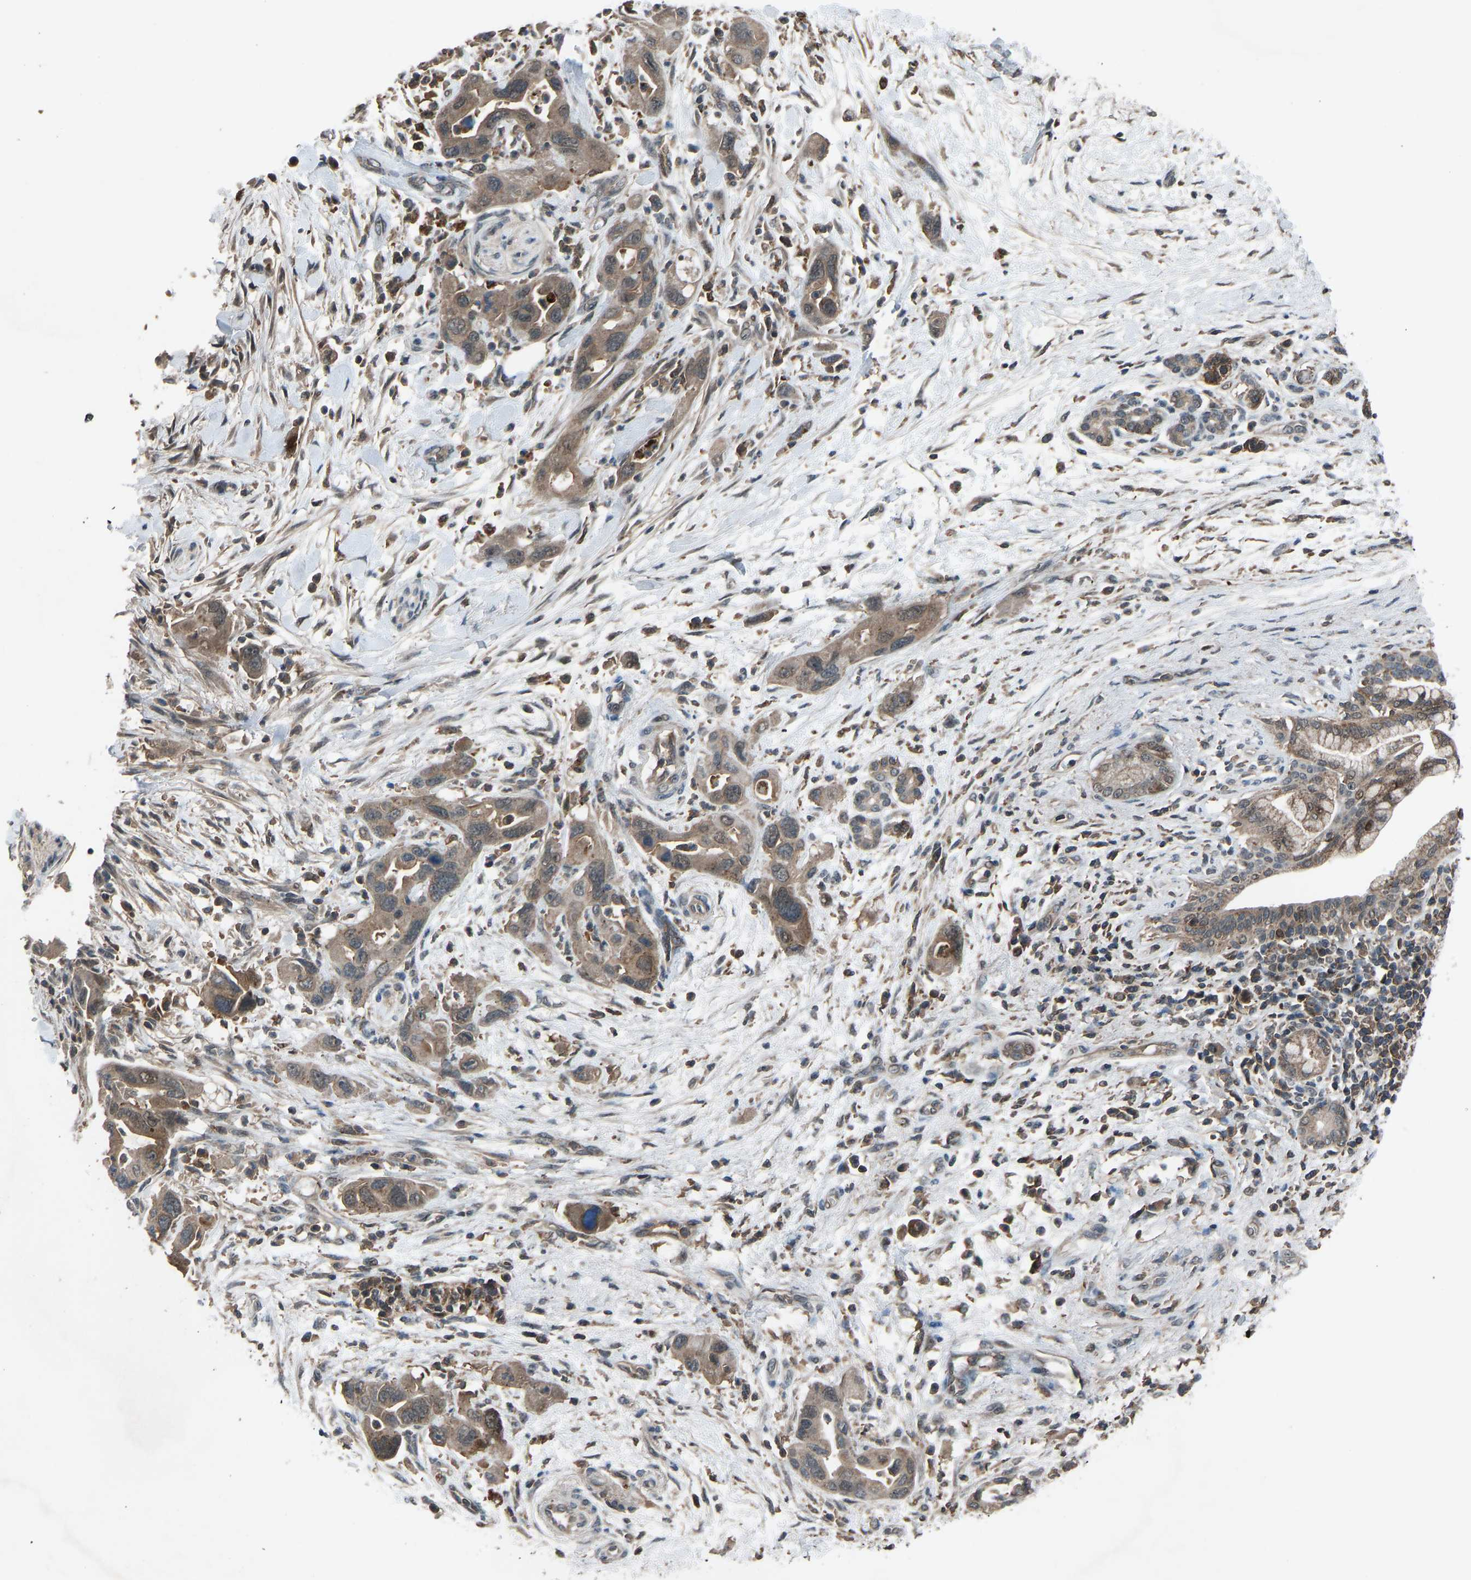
{"staining": {"intensity": "moderate", "quantity": ">75%", "location": "cytoplasmic/membranous"}, "tissue": "pancreatic cancer", "cell_type": "Tumor cells", "image_type": "cancer", "snomed": [{"axis": "morphology", "description": "Normal tissue, NOS"}, {"axis": "morphology", "description": "Adenocarcinoma, NOS"}, {"axis": "topography", "description": "Pancreas"}], "caption": "An image showing moderate cytoplasmic/membranous staining in approximately >75% of tumor cells in pancreatic cancer, as visualized by brown immunohistochemical staining.", "gene": "SLC43A1", "patient": {"sex": "female", "age": 71}}